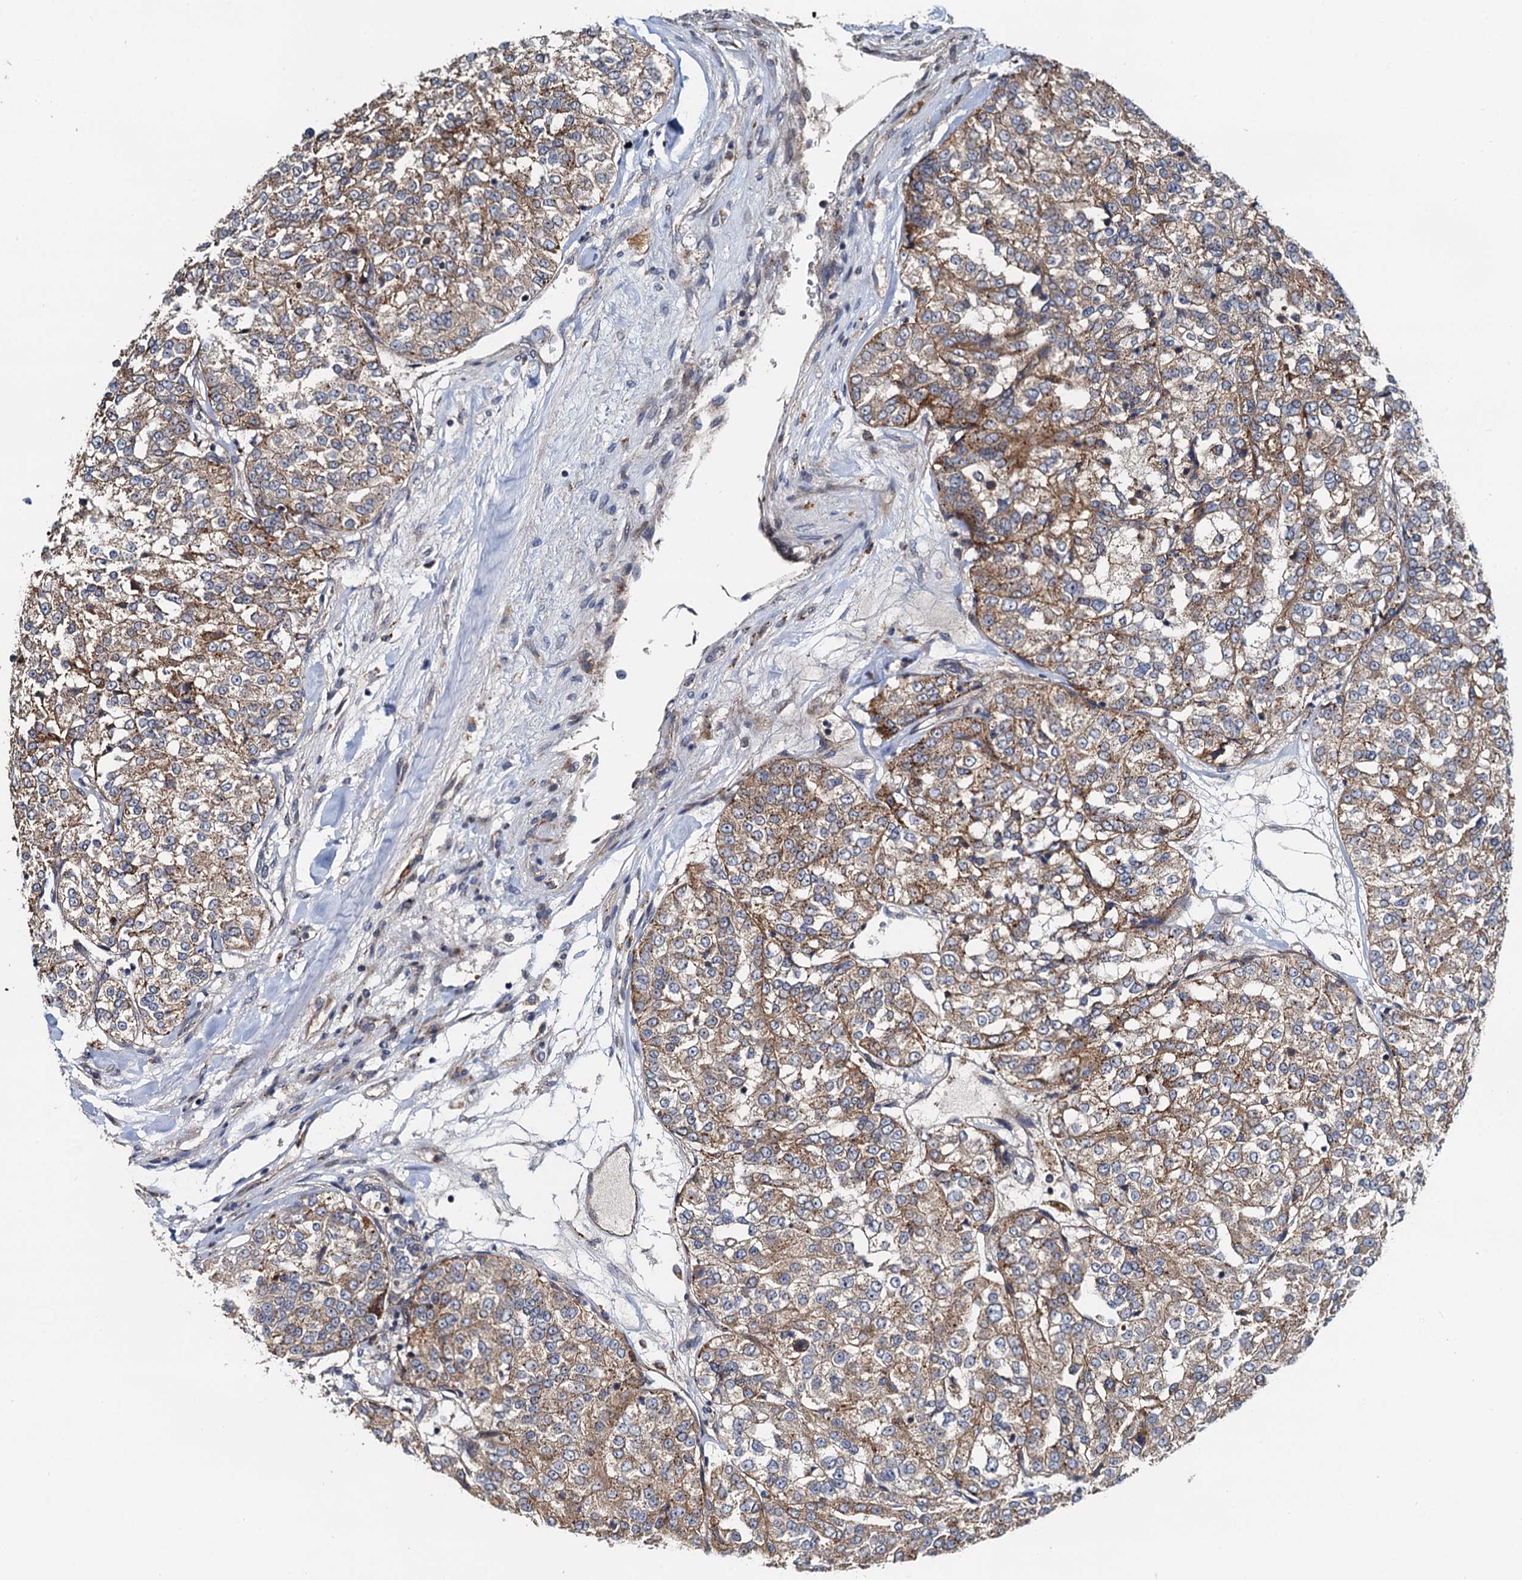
{"staining": {"intensity": "moderate", "quantity": "25%-75%", "location": "cytoplasmic/membranous"}, "tissue": "renal cancer", "cell_type": "Tumor cells", "image_type": "cancer", "snomed": [{"axis": "morphology", "description": "Adenocarcinoma, NOS"}, {"axis": "topography", "description": "Kidney"}], "caption": "Brown immunohistochemical staining in renal cancer displays moderate cytoplasmic/membranous staining in about 25%-75% of tumor cells.", "gene": "NLRP10", "patient": {"sex": "female", "age": 63}}